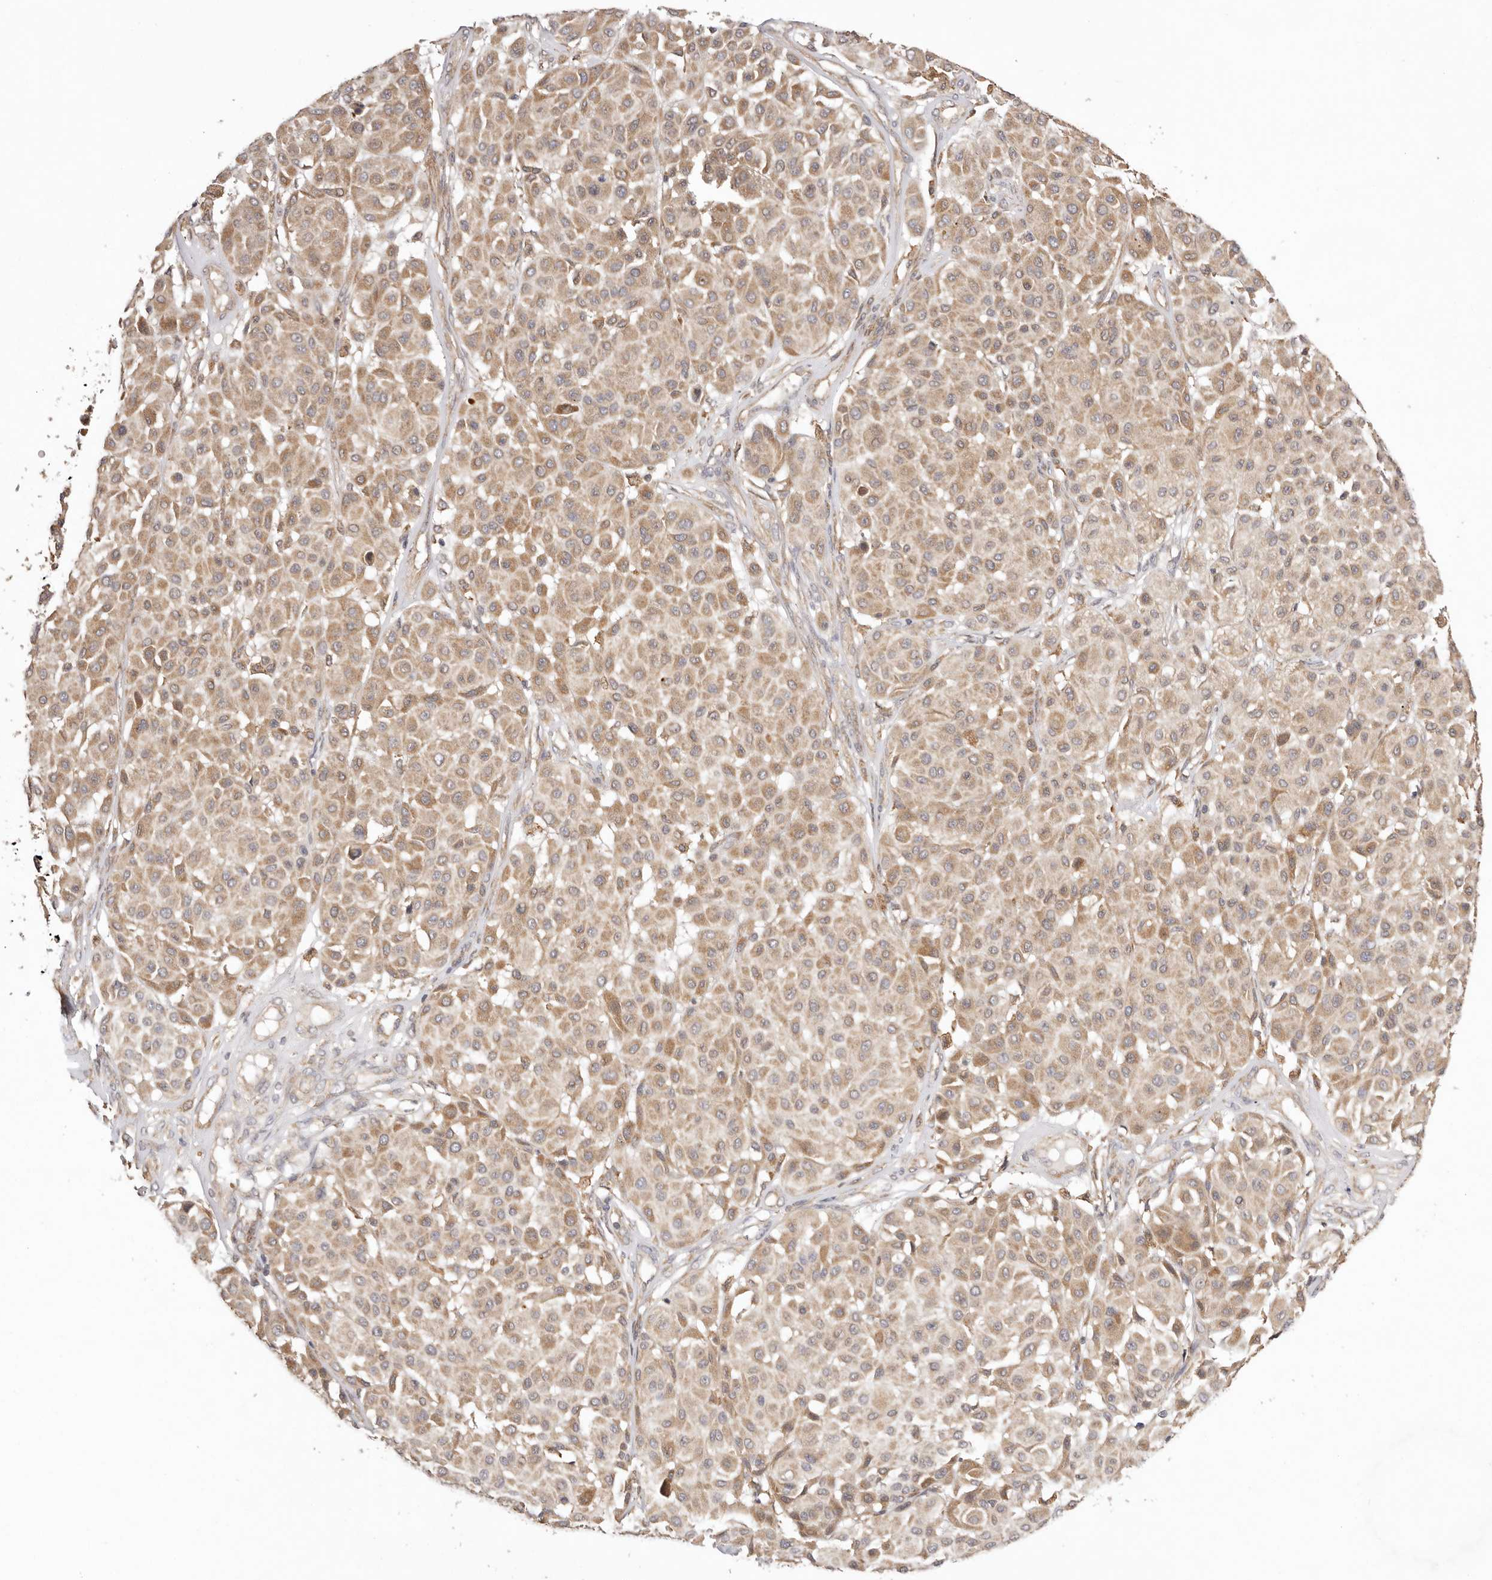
{"staining": {"intensity": "weak", "quantity": ">75%", "location": "cytoplasmic/membranous"}, "tissue": "melanoma", "cell_type": "Tumor cells", "image_type": "cancer", "snomed": [{"axis": "morphology", "description": "Malignant melanoma, Metastatic site"}, {"axis": "topography", "description": "Soft tissue"}], "caption": "Protein staining of melanoma tissue reveals weak cytoplasmic/membranous positivity in about >75% of tumor cells. Nuclei are stained in blue.", "gene": "UBR2", "patient": {"sex": "male", "age": 41}}